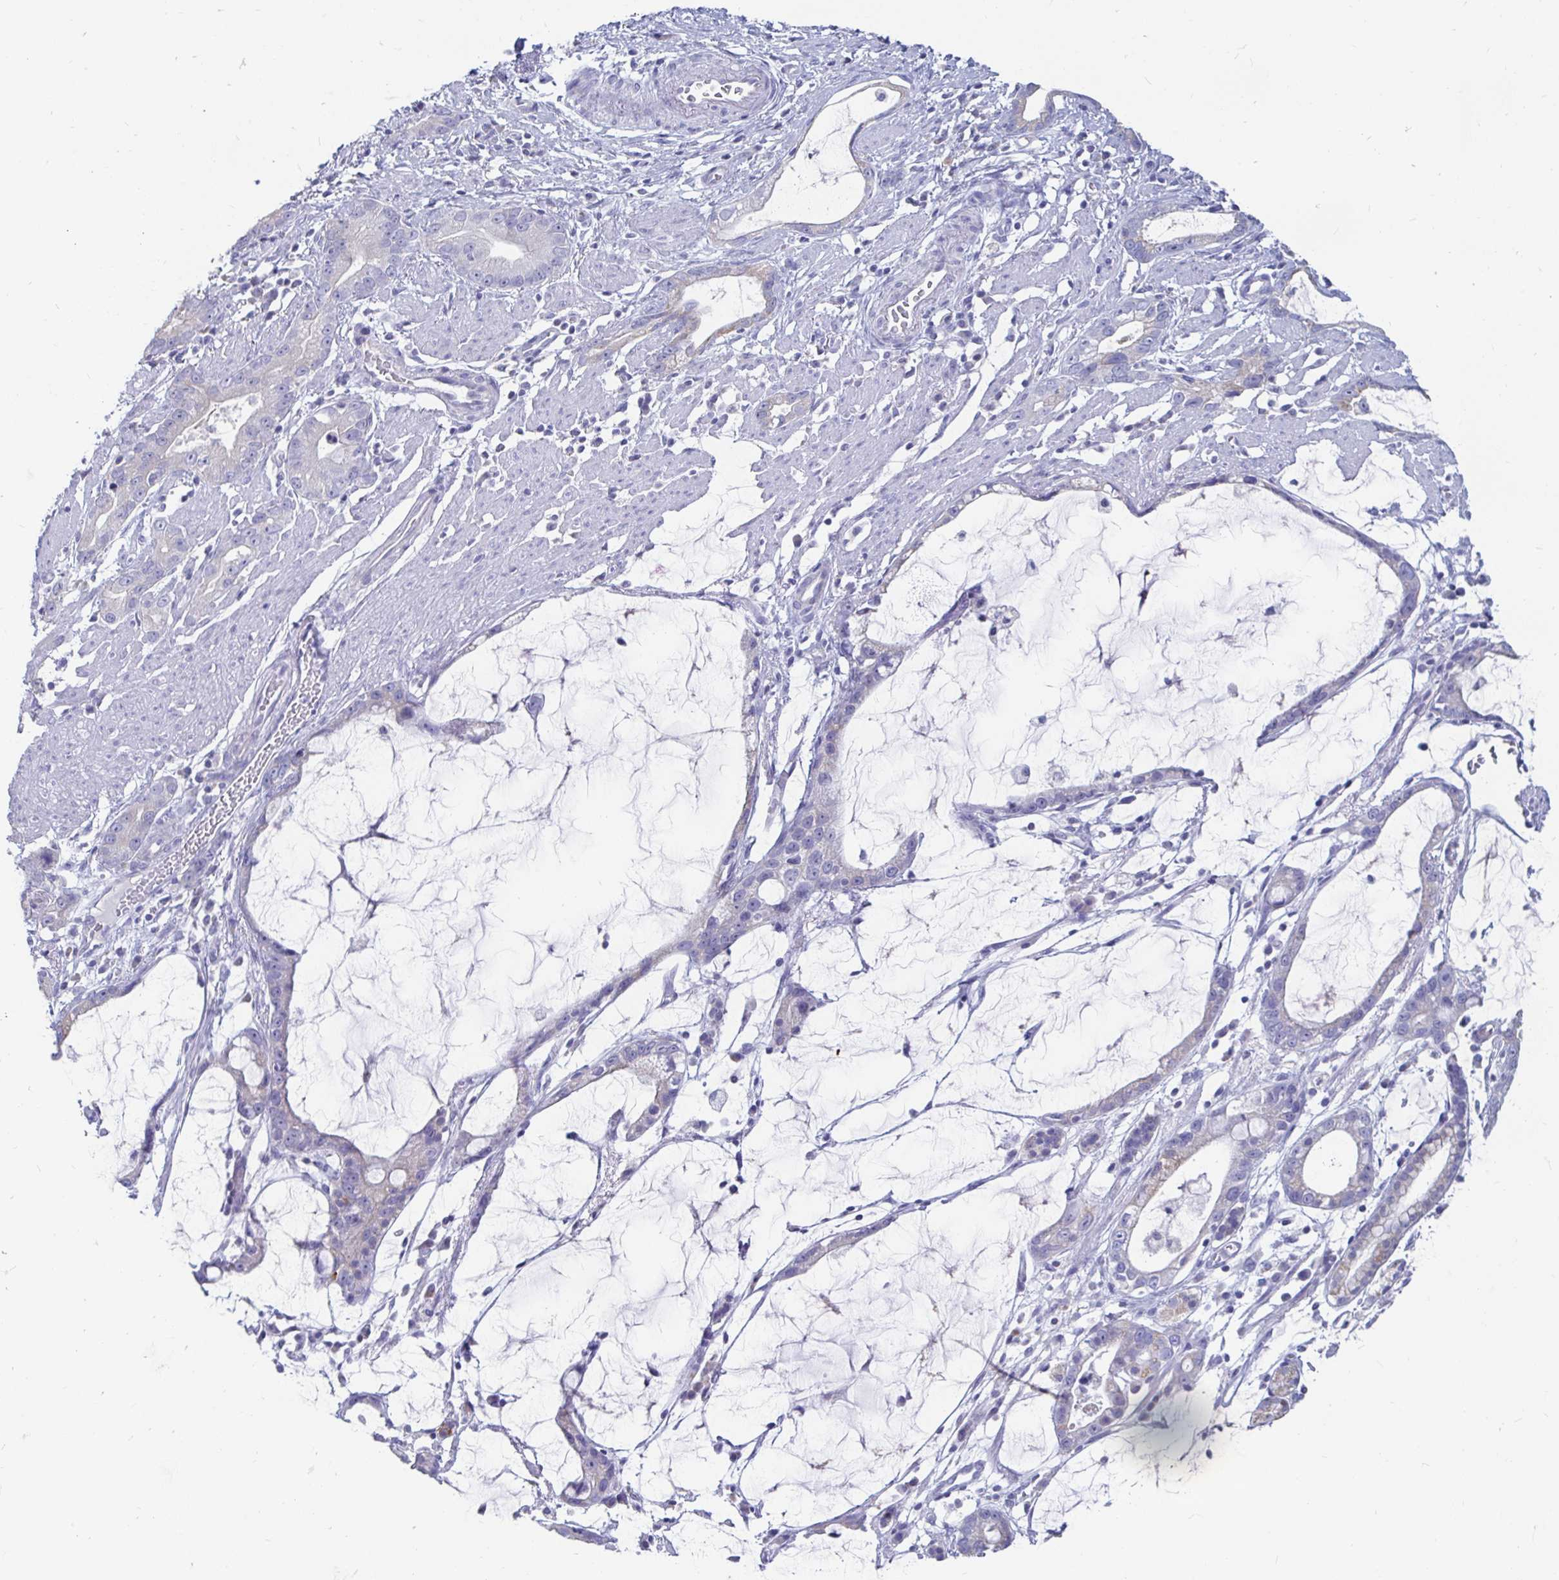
{"staining": {"intensity": "negative", "quantity": "none", "location": "none"}, "tissue": "stomach cancer", "cell_type": "Tumor cells", "image_type": "cancer", "snomed": [{"axis": "morphology", "description": "Adenocarcinoma, NOS"}, {"axis": "topography", "description": "Stomach"}], "caption": "DAB (3,3'-diaminobenzidine) immunohistochemical staining of human adenocarcinoma (stomach) exhibits no significant expression in tumor cells.", "gene": "PEG10", "patient": {"sex": "male", "age": 55}}